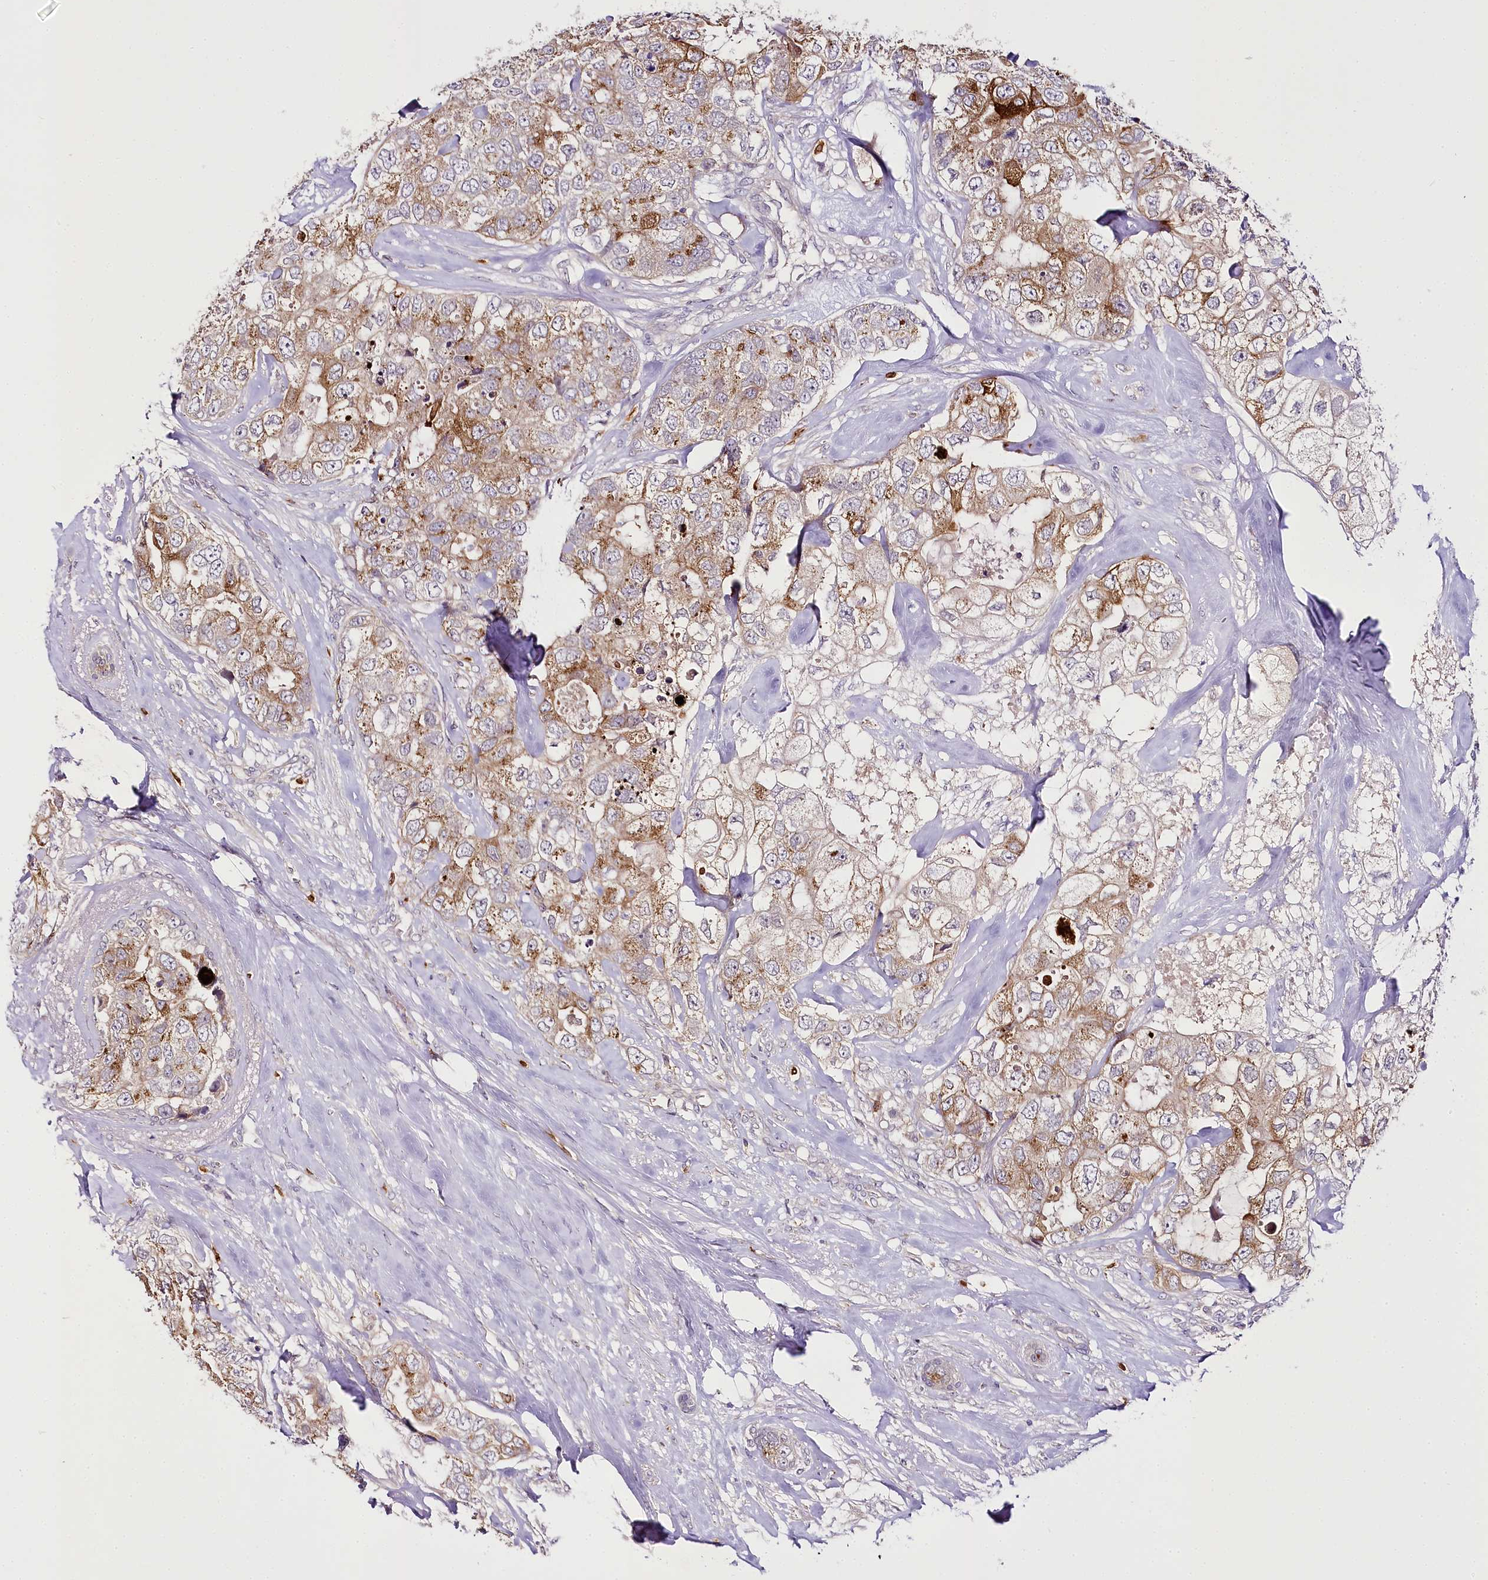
{"staining": {"intensity": "moderate", "quantity": ">75%", "location": "cytoplasmic/membranous"}, "tissue": "breast cancer", "cell_type": "Tumor cells", "image_type": "cancer", "snomed": [{"axis": "morphology", "description": "Duct carcinoma"}, {"axis": "topography", "description": "Breast"}], "caption": "Moderate cytoplasmic/membranous expression for a protein is identified in about >75% of tumor cells of breast cancer (invasive ductal carcinoma) using immunohistochemistry (IHC).", "gene": "VWA5A", "patient": {"sex": "female", "age": 62}}